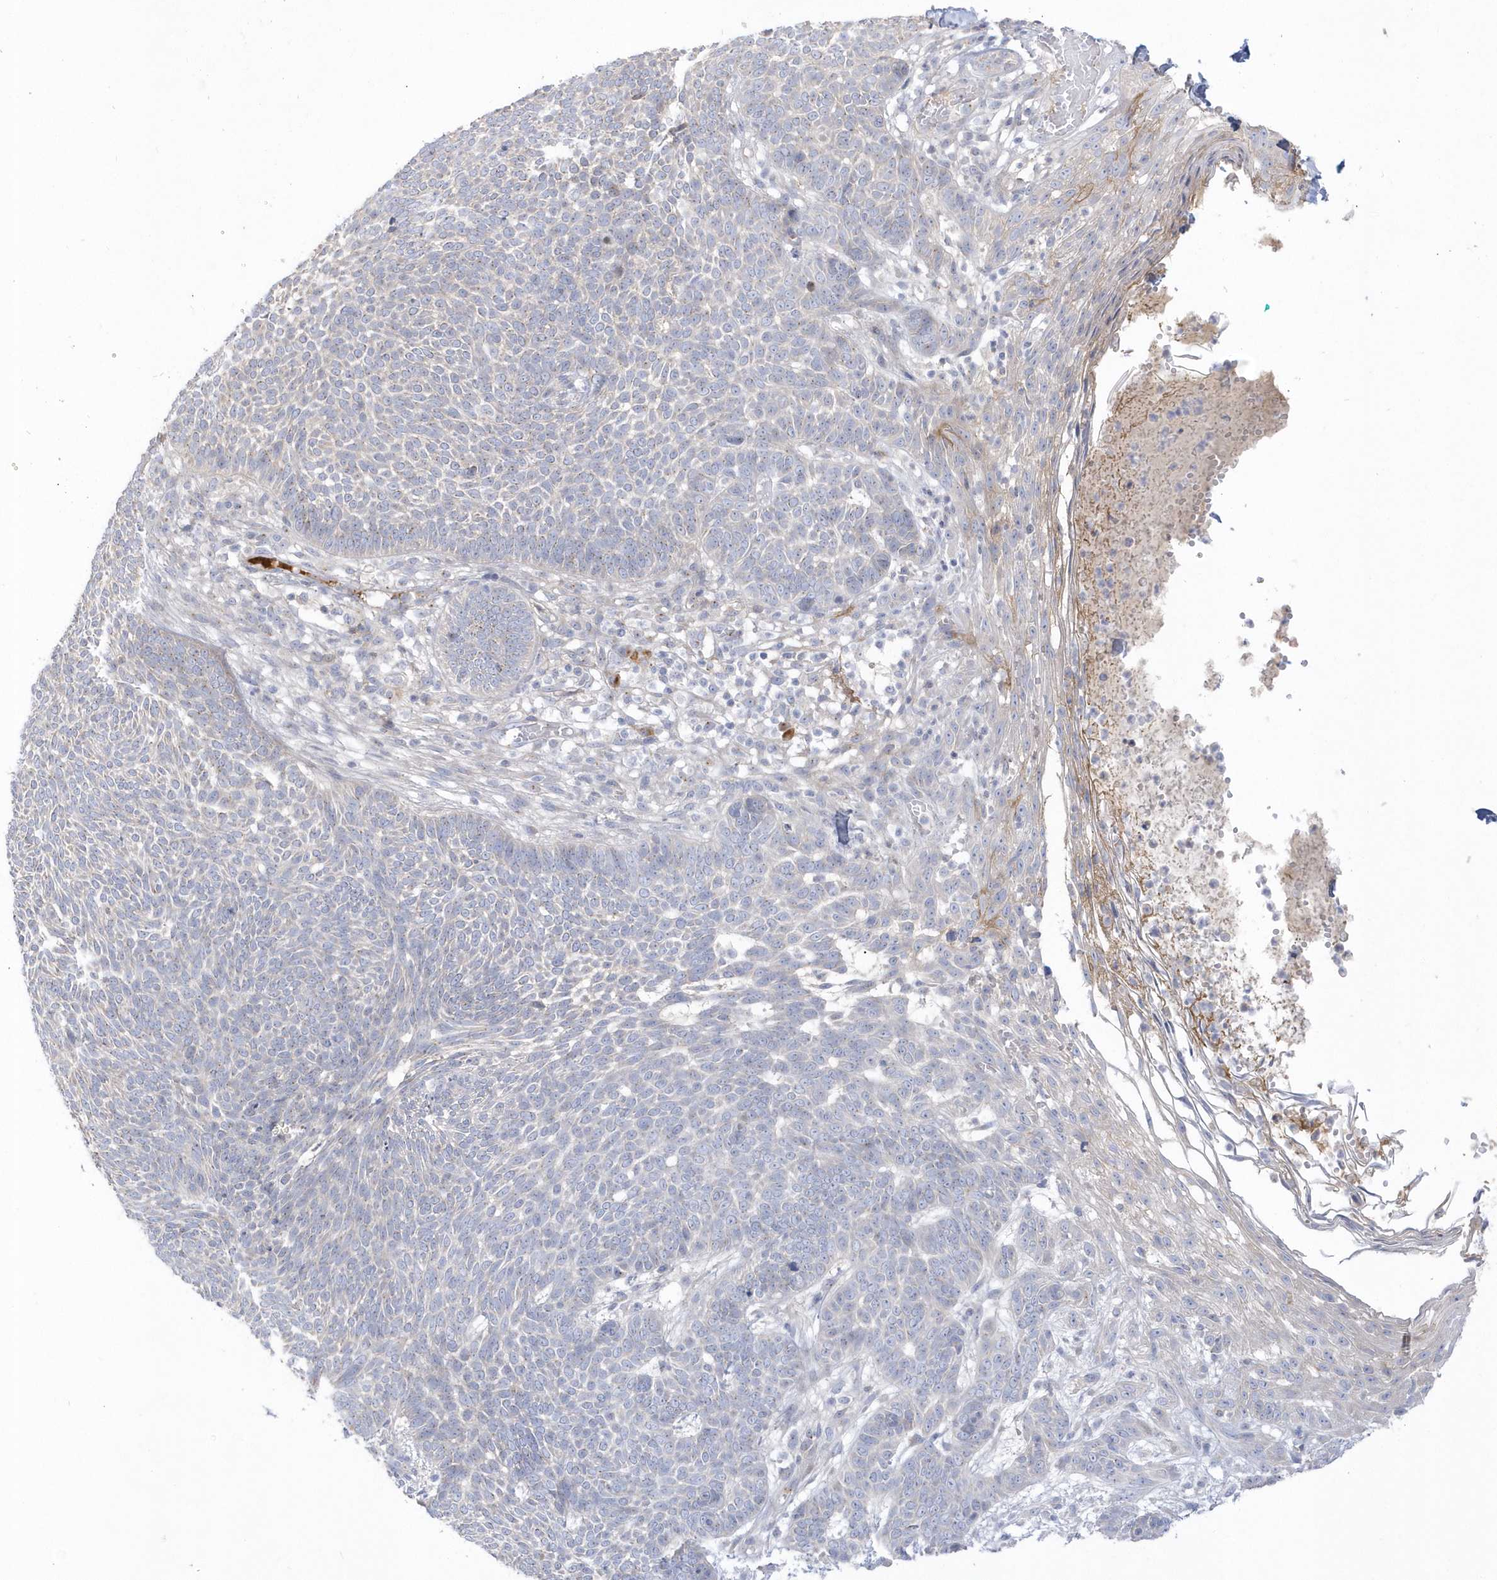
{"staining": {"intensity": "negative", "quantity": "none", "location": "none"}, "tissue": "skin cancer", "cell_type": "Tumor cells", "image_type": "cancer", "snomed": [{"axis": "morphology", "description": "Normal tissue, NOS"}, {"axis": "morphology", "description": "Basal cell carcinoma"}, {"axis": "topography", "description": "Skin"}], "caption": "Immunohistochemical staining of human skin cancer reveals no significant staining in tumor cells. (Brightfield microscopy of DAB immunohistochemistry (IHC) at high magnification).", "gene": "SEMA3D", "patient": {"sex": "male", "age": 64}}